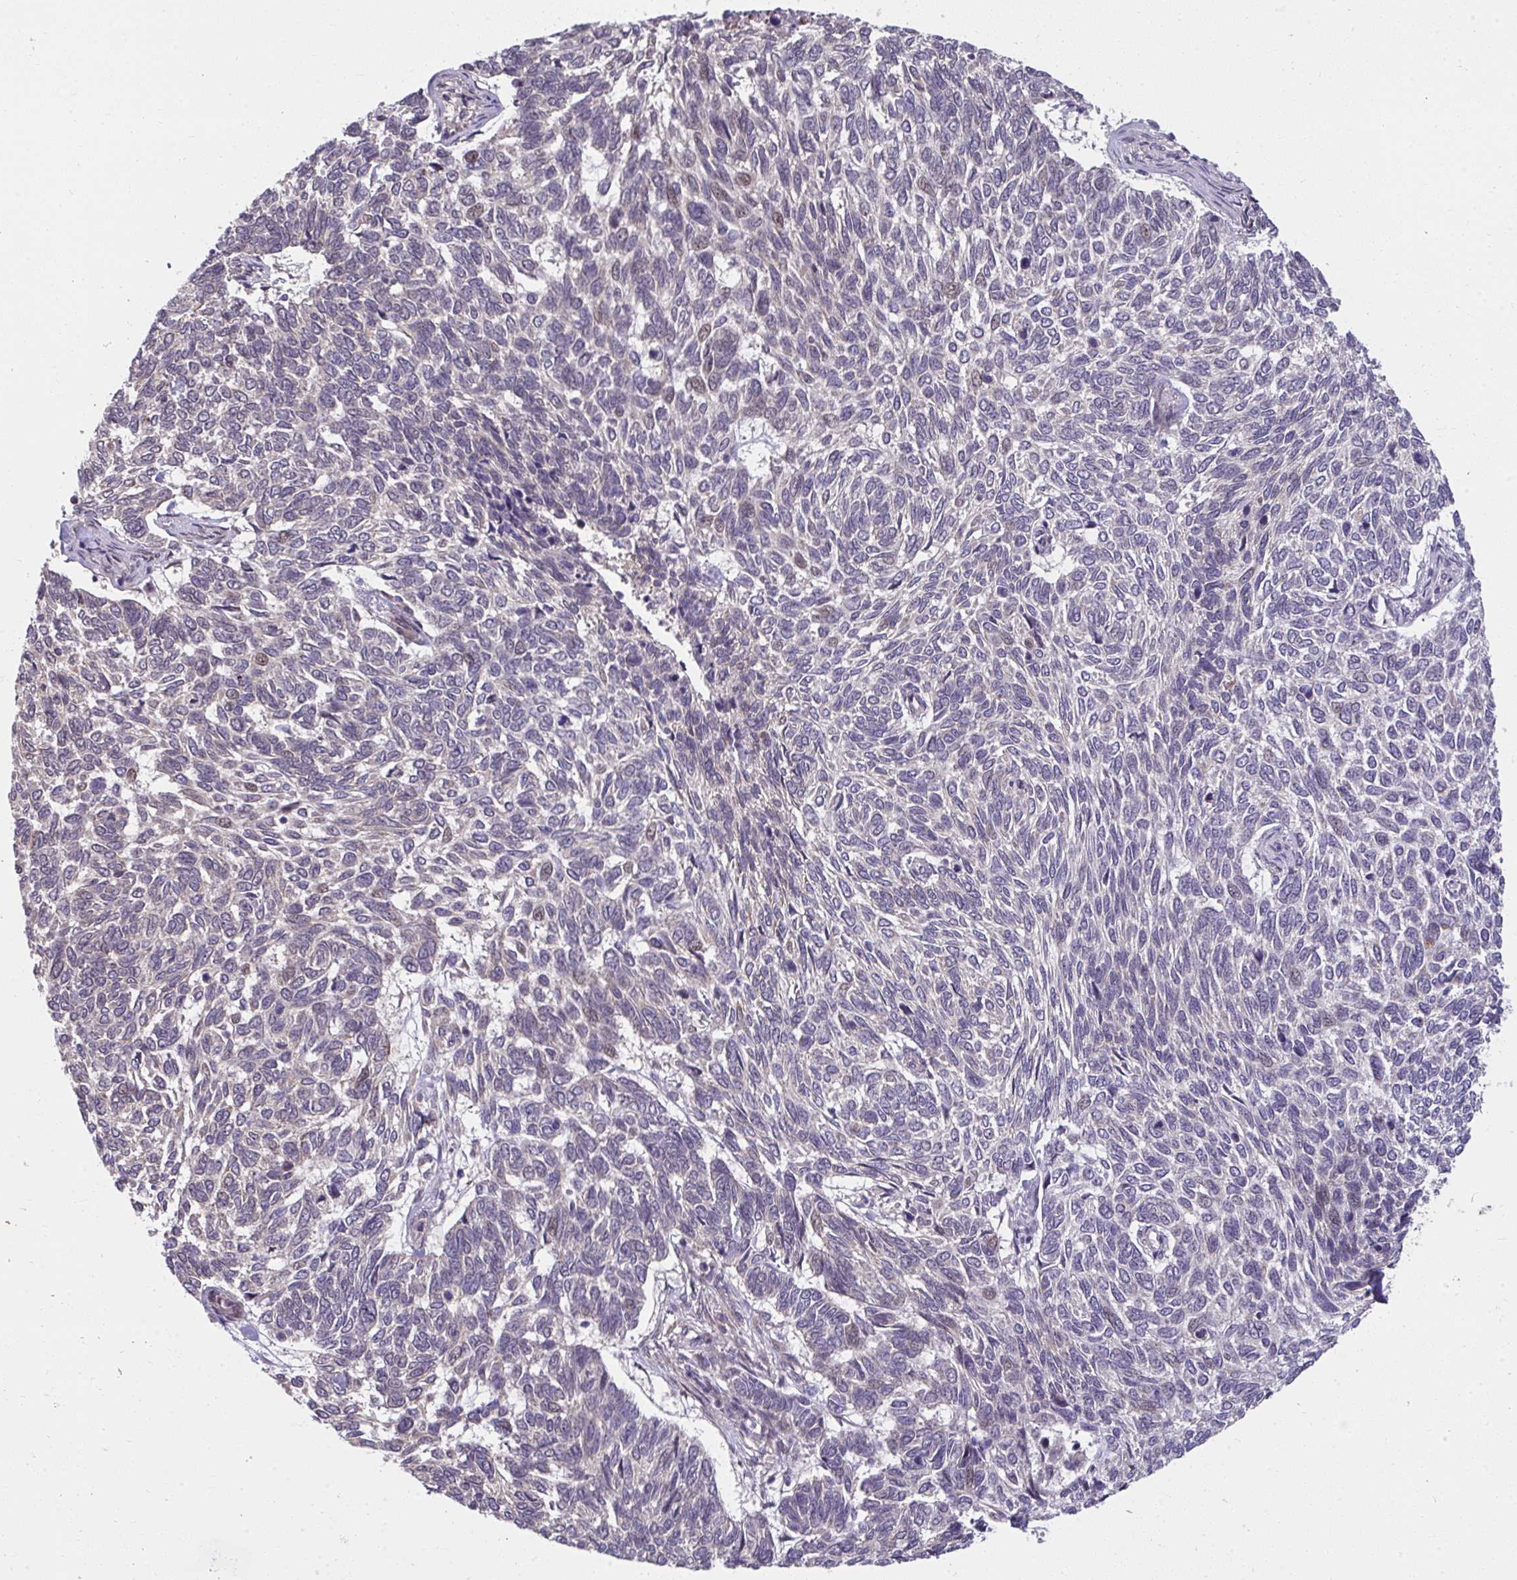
{"staining": {"intensity": "weak", "quantity": "<25%", "location": "cytoplasmic/membranous"}, "tissue": "skin cancer", "cell_type": "Tumor cells", "image_type": "cancer", "snomed": [{"axis": "morphology", "description": "Basal cell carcinoma"}, {"axis": "topography", "description": "Skin"}], "caption": "High power microscopy histopathology image of an IHC photomicrograph of basal cell carcinoma (skin), revealing no significant expression in tumor cells.", "gene": "RDH14", "patient": {"sex": "female", "age": 65}}